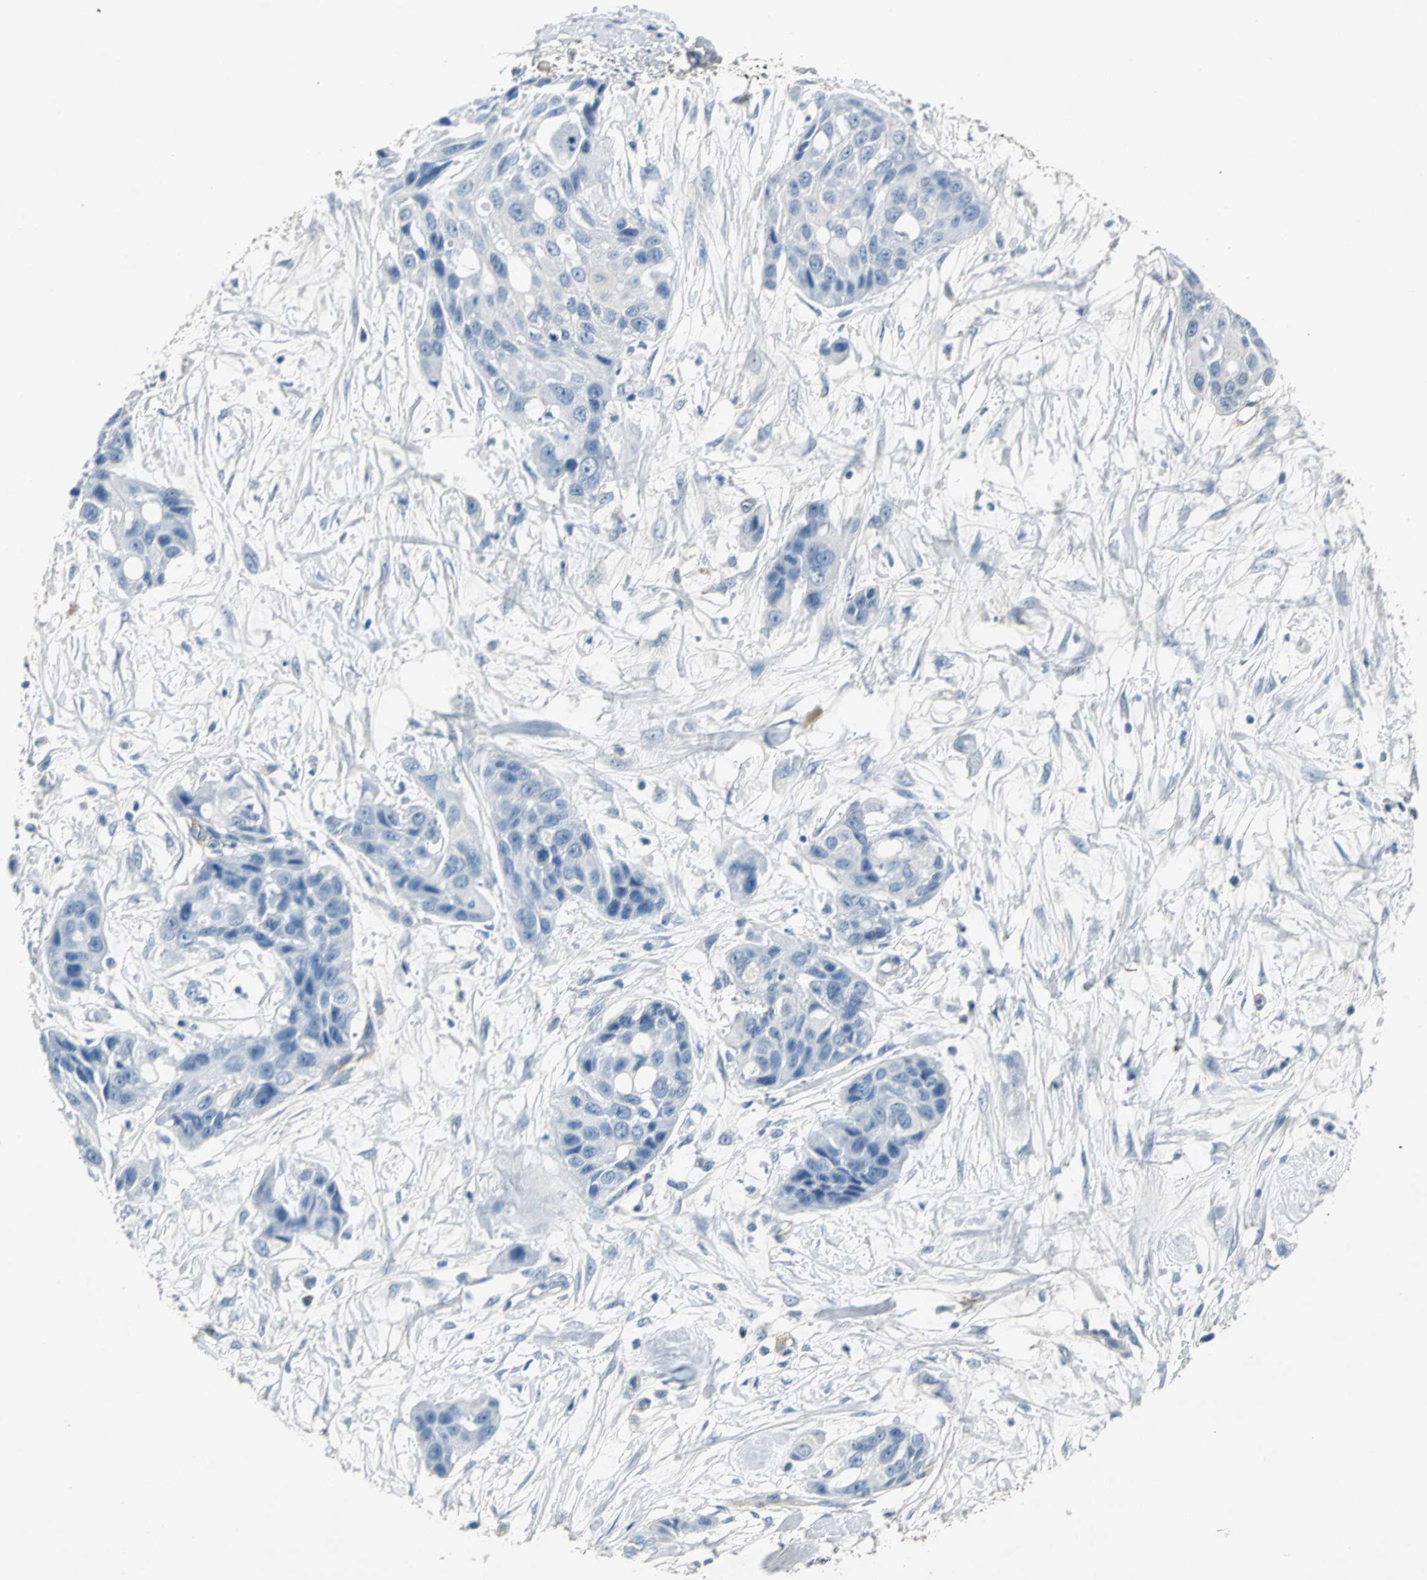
{"staining": {"intensity": "negative", "quantity": "none", "location": "none"}, "tissue": "pancreatic cancer", "cell_type": "Tumor cells", "image_type": "cancer", "snomed": [{"axis": "morphology", "description": "Adenocarcinoma, NOS"}, {"axis": "topography", "description": "Pancreas"}], "caption": "This is an immunohistochemistry histopathology image of pancreatic adenocarcinoma. There is no positivity in tumor cells.", "gene": "EFNB3", "patient": {"sex": "female", "age": 60}}